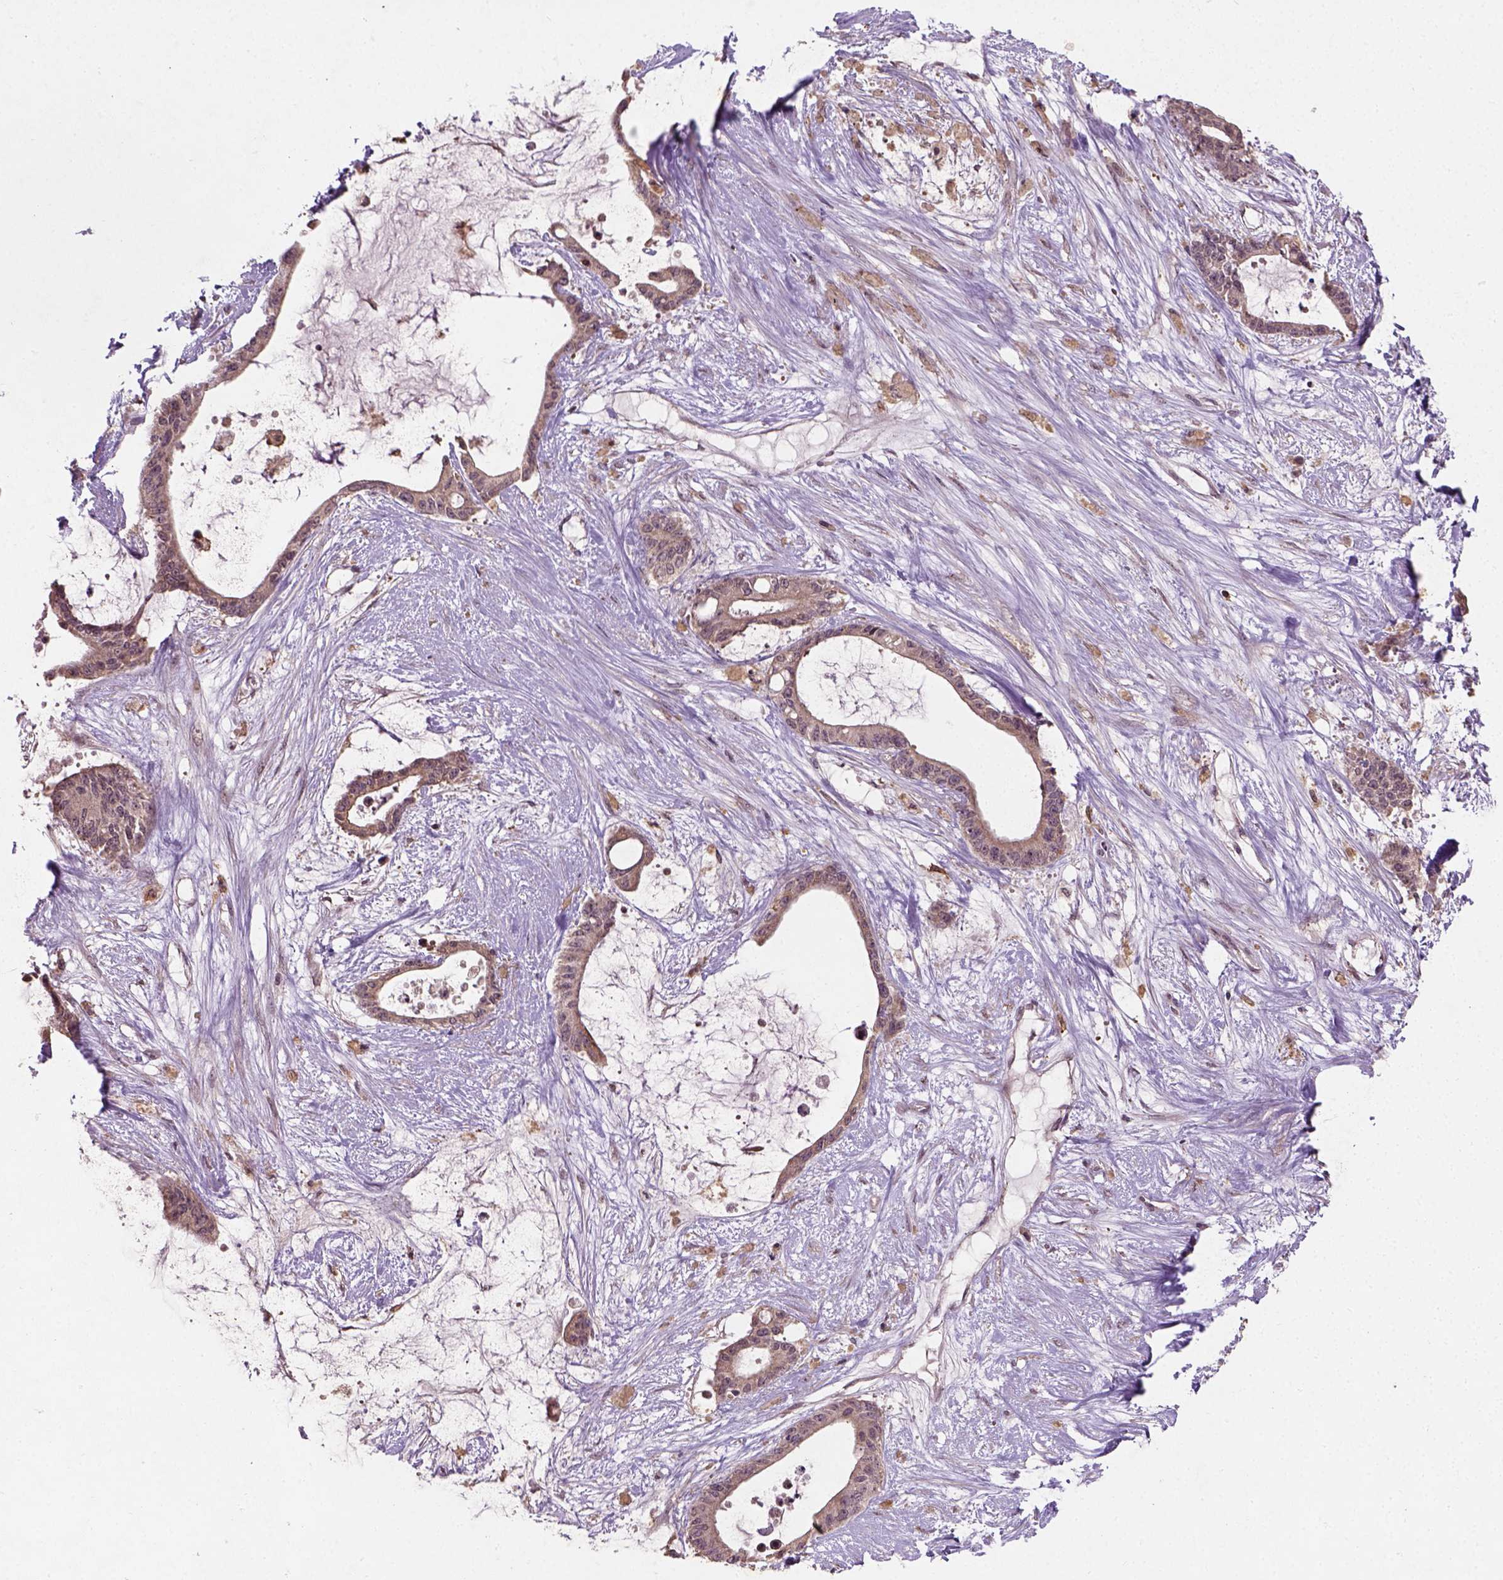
{"staining": {"intensity": "moderate", "quantity": "<25%", "location": "cytoplasmic/membranous"}, "tissue": "liver cancer", "cell_type": "Tumor cells", "image_type": "cancer", "snomed": [{"axis": "morphology", "description": "Normal tissue, NOS"}, {"axis": "morphology", "description": "Cholangiocarcinoma"}, {"axis": "topography", "description": "Liver"}, {"axis": "topography", "description": "Peripheral nerve tissue"}], "caption": "An IHC micrograph of tumor tissue is shown. Protein staining in brown highlights moderate cytoplasmic/membranous positivity in liver cancer (cholangiocarcinoma) within tumor cells.", "gene": "CAMKK1", "patient": {"sex": "female", "age": 73}}